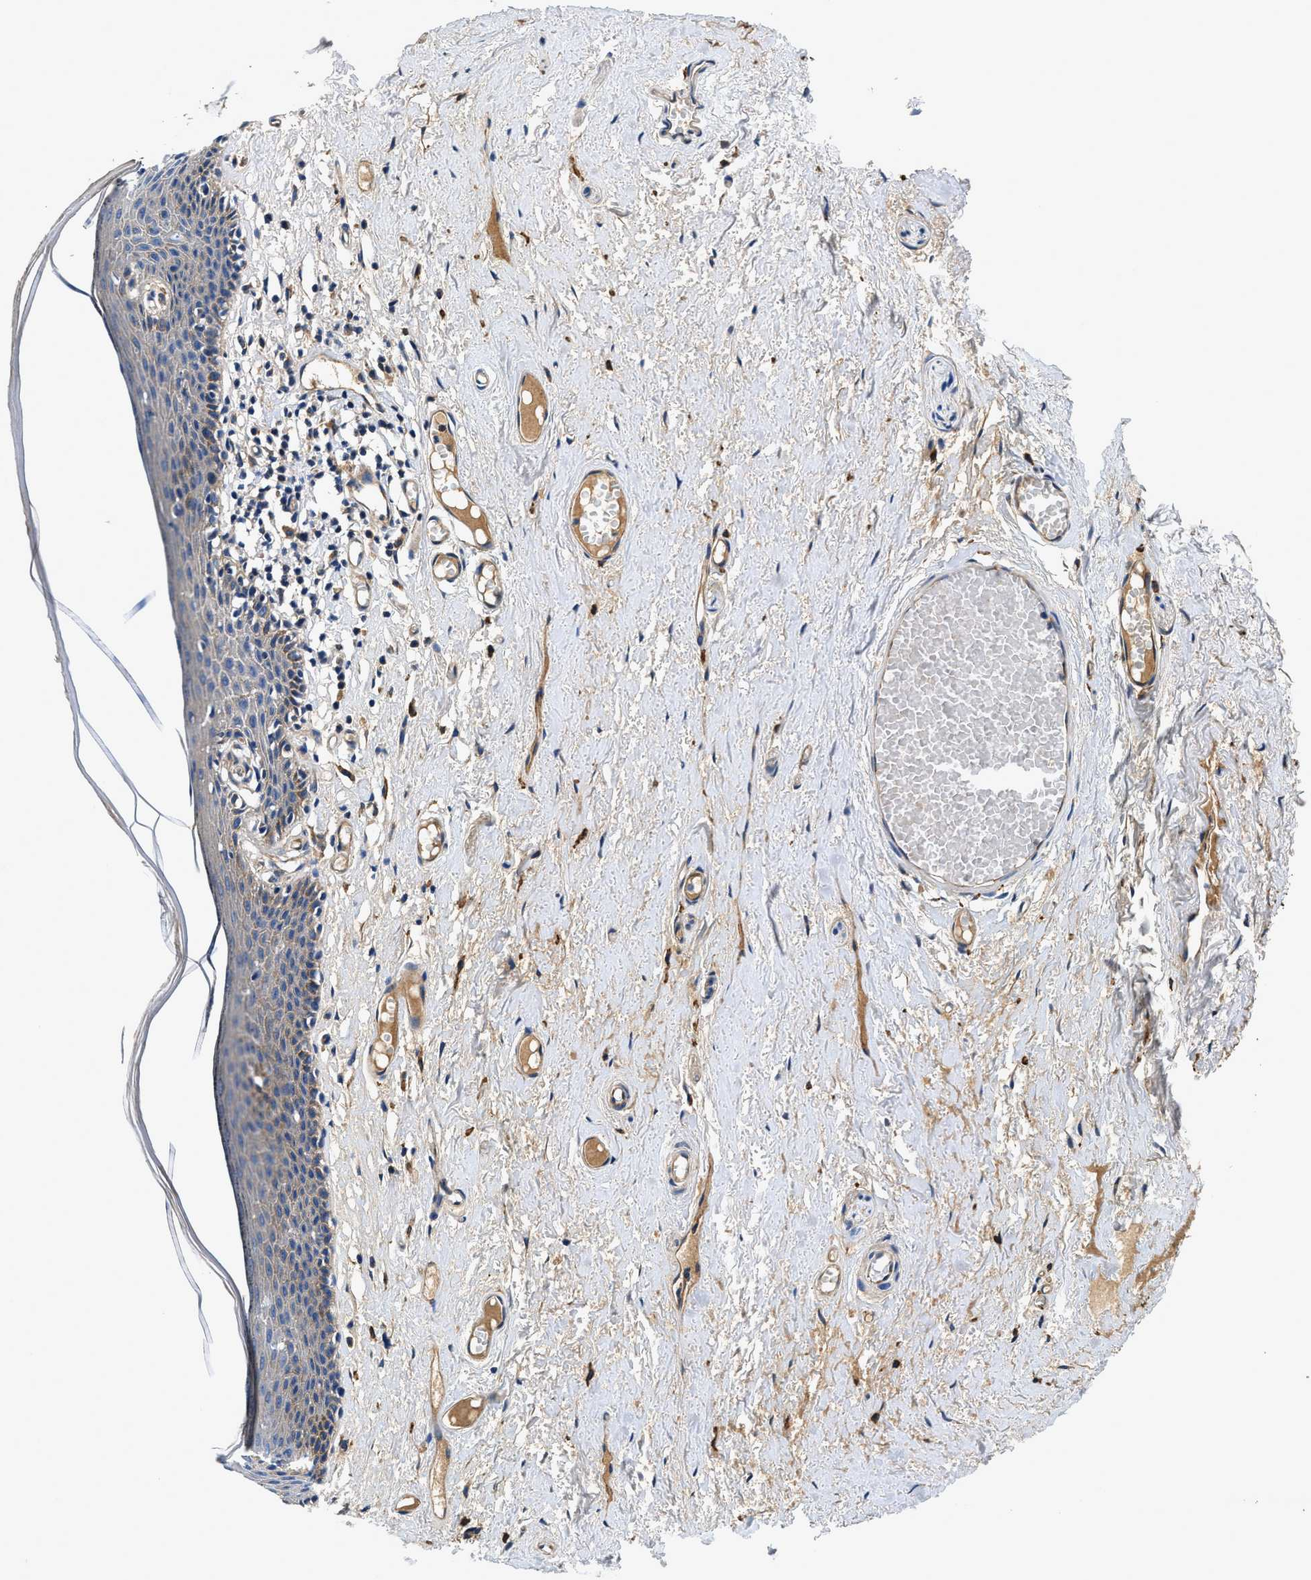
{"staining": {"intensity": "weak", "quantity": "<25%", "location": "cytoplasmic/membranous"}, "tissue": "skin", "cell_type": "Epidermal cells", "image_type": "normal", "snomed": [{"axis": "morphology", "description": "Normal tissue, NOS"}, {"axis": "topography", "description": "Adipose tissue"}, {"axis": "topography", "description": "Vascular tissue"}, {"axis": "topography", "description": "Anal"}, {"axis": "topography", "description": "Peripheral nerve tissue"}], "caption": "This is an IHC histopathology image of benign human skin. There is no positivity in epidermal cells.", "gene": "ZFAND3", "patient": {"sex": "female", "age": 54}}